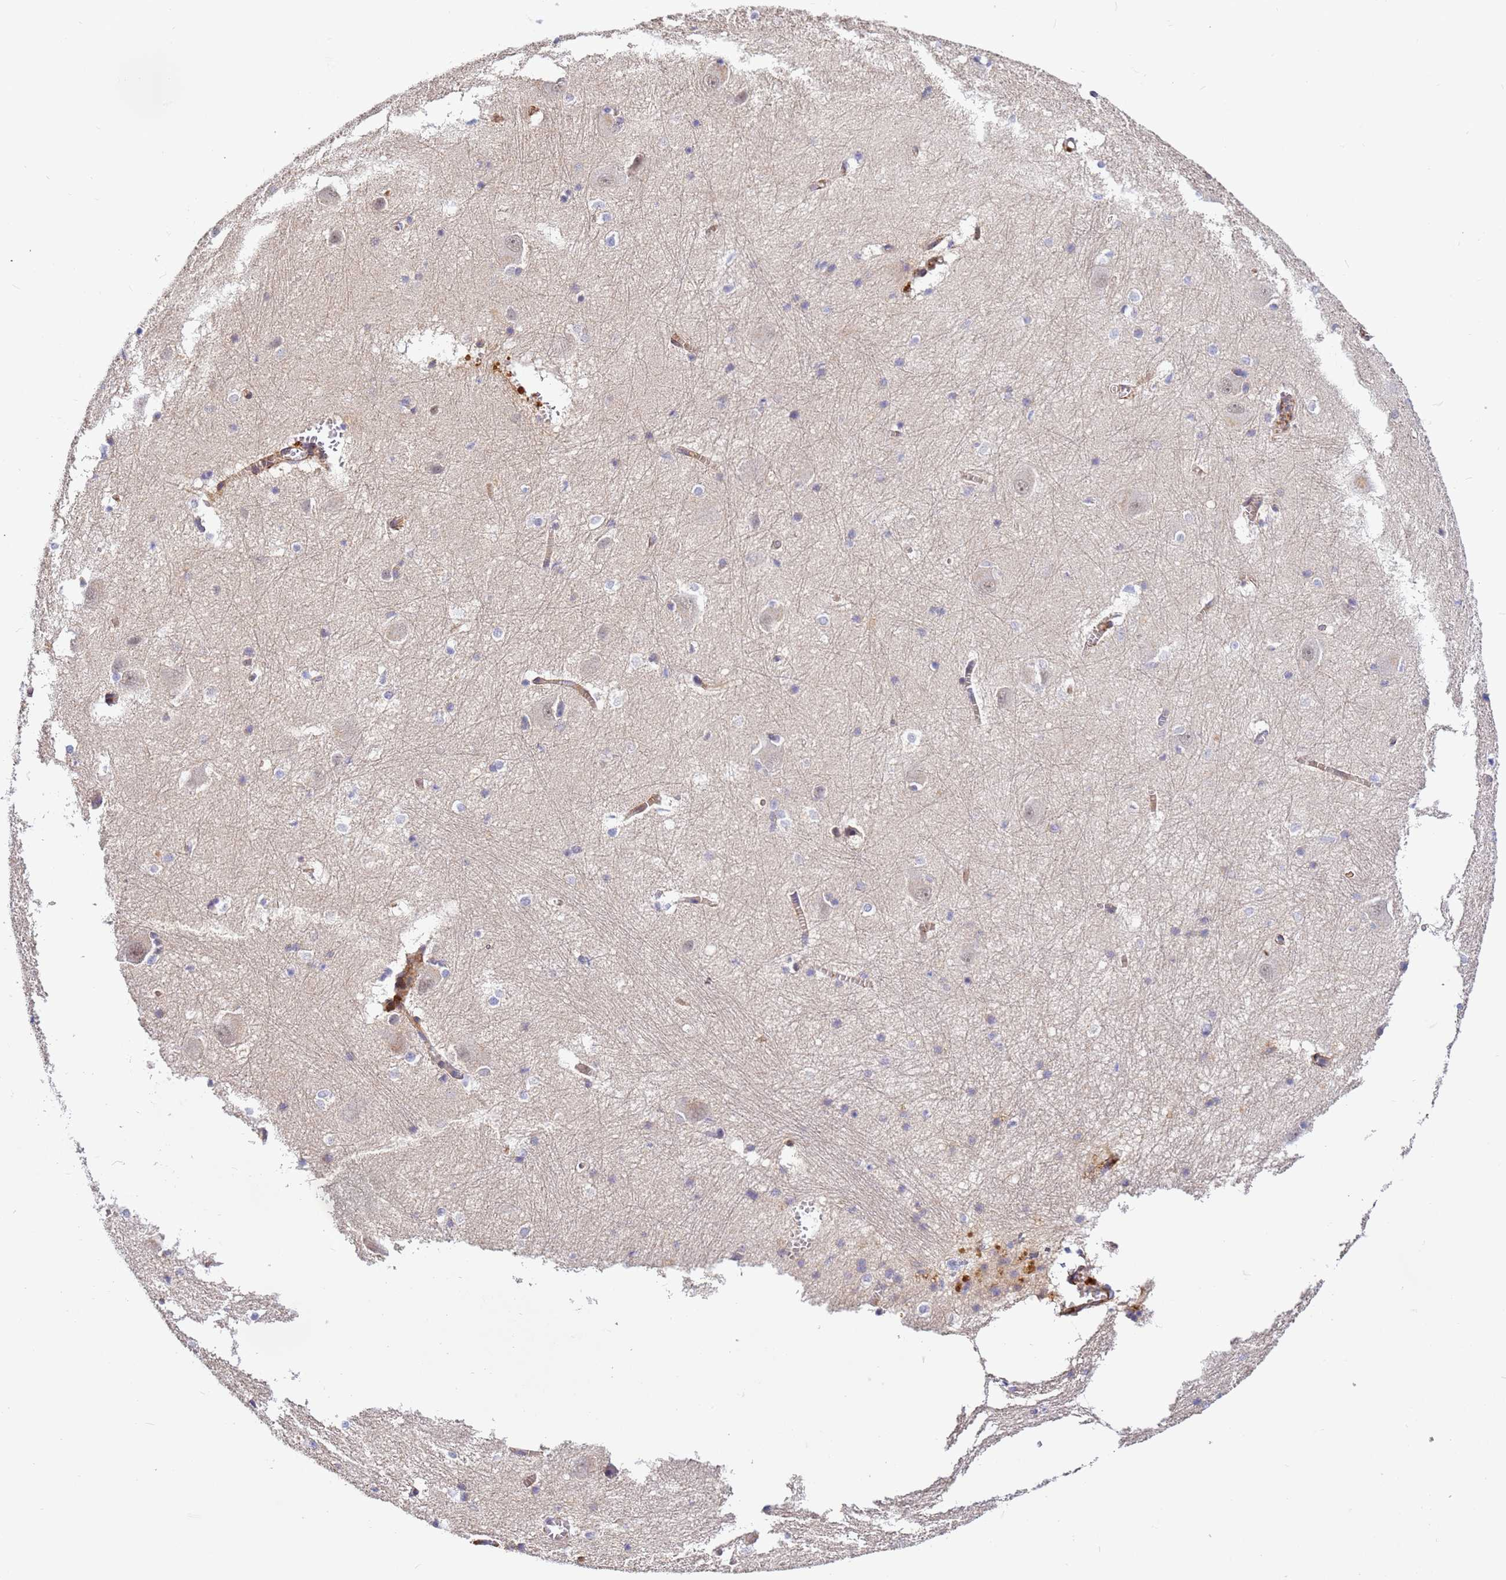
{"staining": {"intensity": "negative", "quantity": "none", "location": "none"}, "tissue": "caudate", "cell_type": "Glial cells", "image_type": "normal", "snomed": [{"axis": "morphology", "description": "Normal tissue, NOS"}, {"axis": "topography", "description": "Lateral ventricle wall"}], "caption": "Glial cells are negative for brown protein staining in normal caudate. (DAB (3,3'-diaminobenzidine) immunohistochemistry (IHC) visualized using brightfield microscopy, high magnification).", "gene": "CFHR1", "patient": {"sex": "male", "age": 37}}